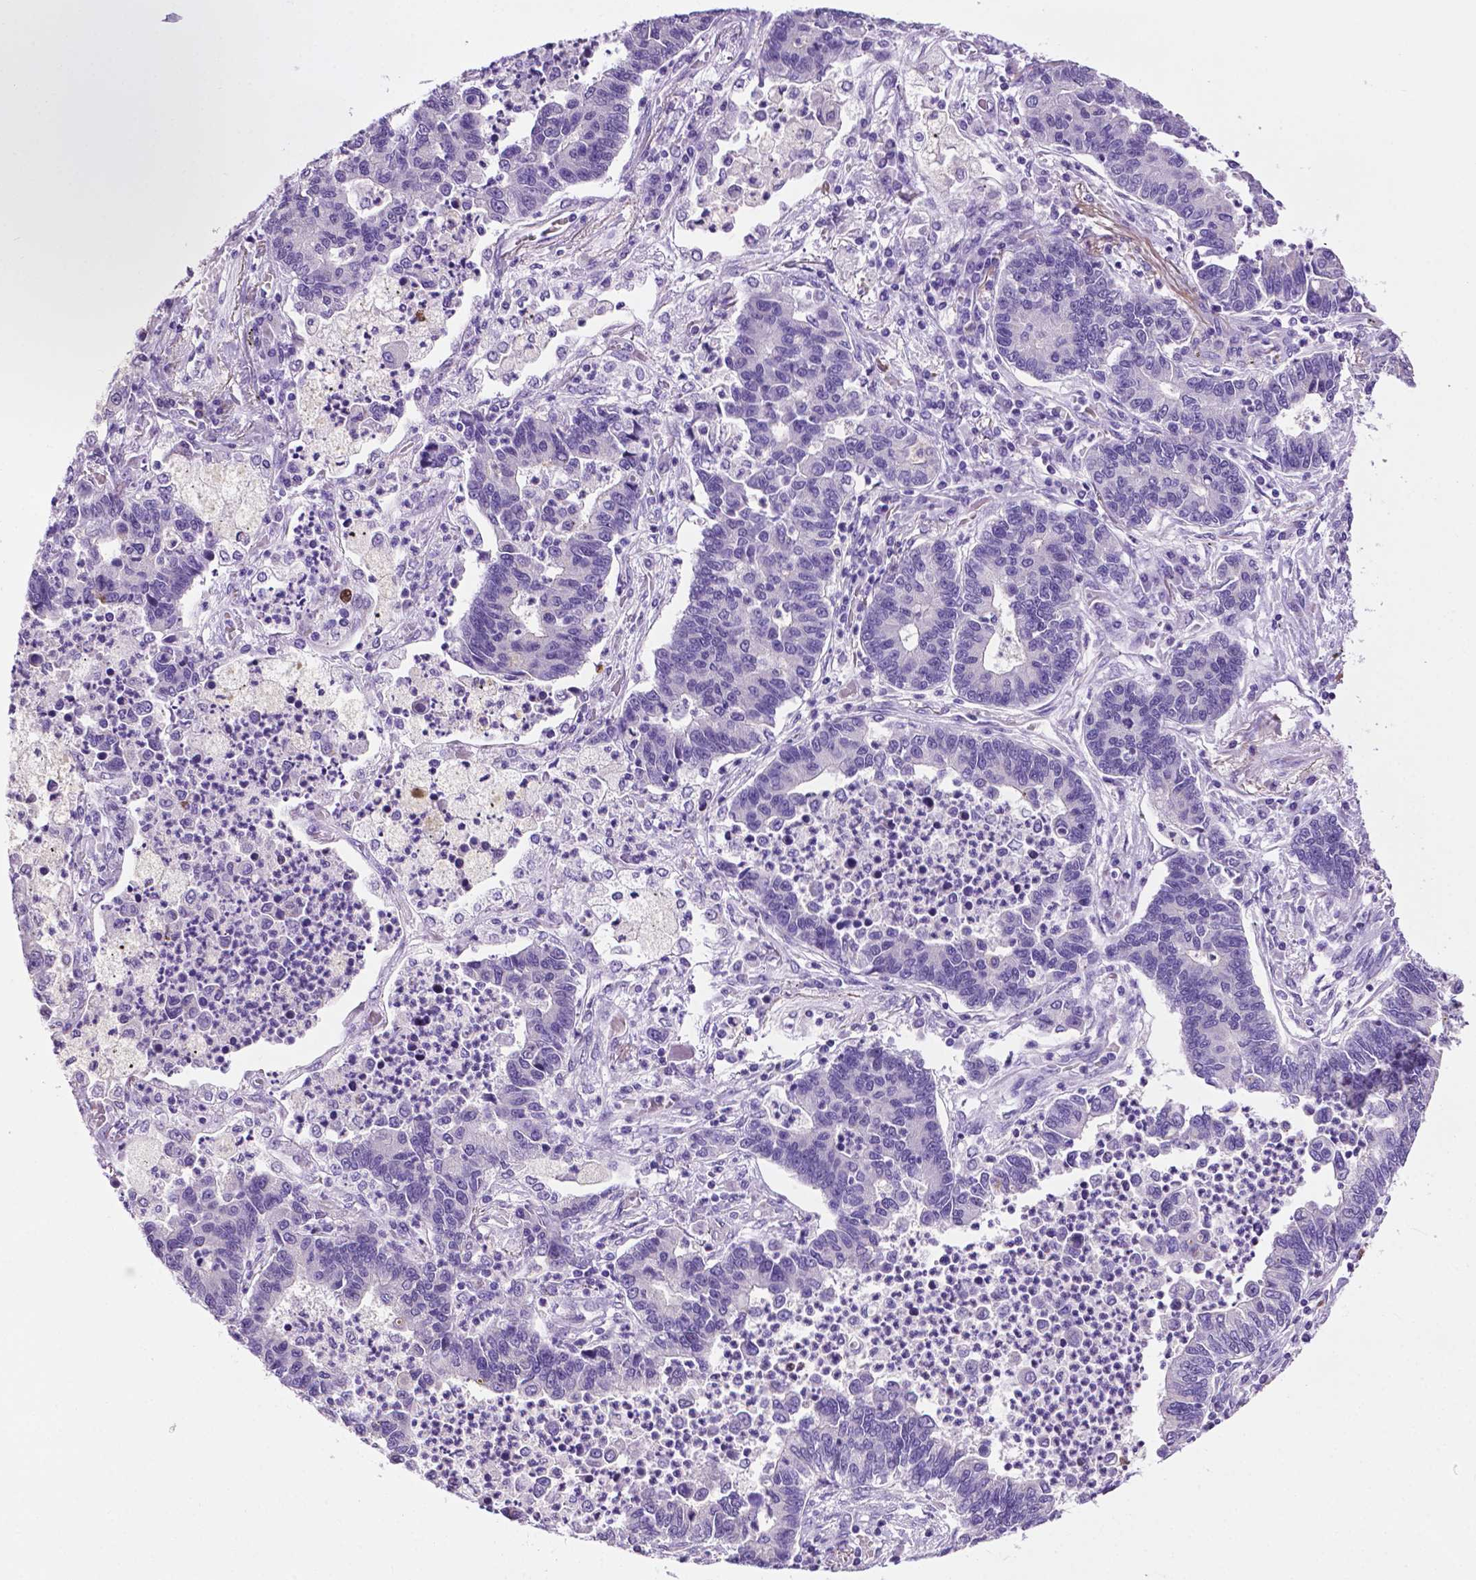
{"staining": {"intensity": "negative", "quantity": "none", "location": "none"}, "tissue": "lung cancer", "cell_type": "Tumor cells", "image_type": "cancer", "snomed": [{"axis": "morphology", "description": "Adenocarcinoma, NOS"}, {"axis": "topography", "description": "Lung"}], "caption": "Lung cancer stained for a protein using IHC exhibits no positivity tumor cells.", "gene": "MMP27", "patient": {"sex": "female", "age": 57}}